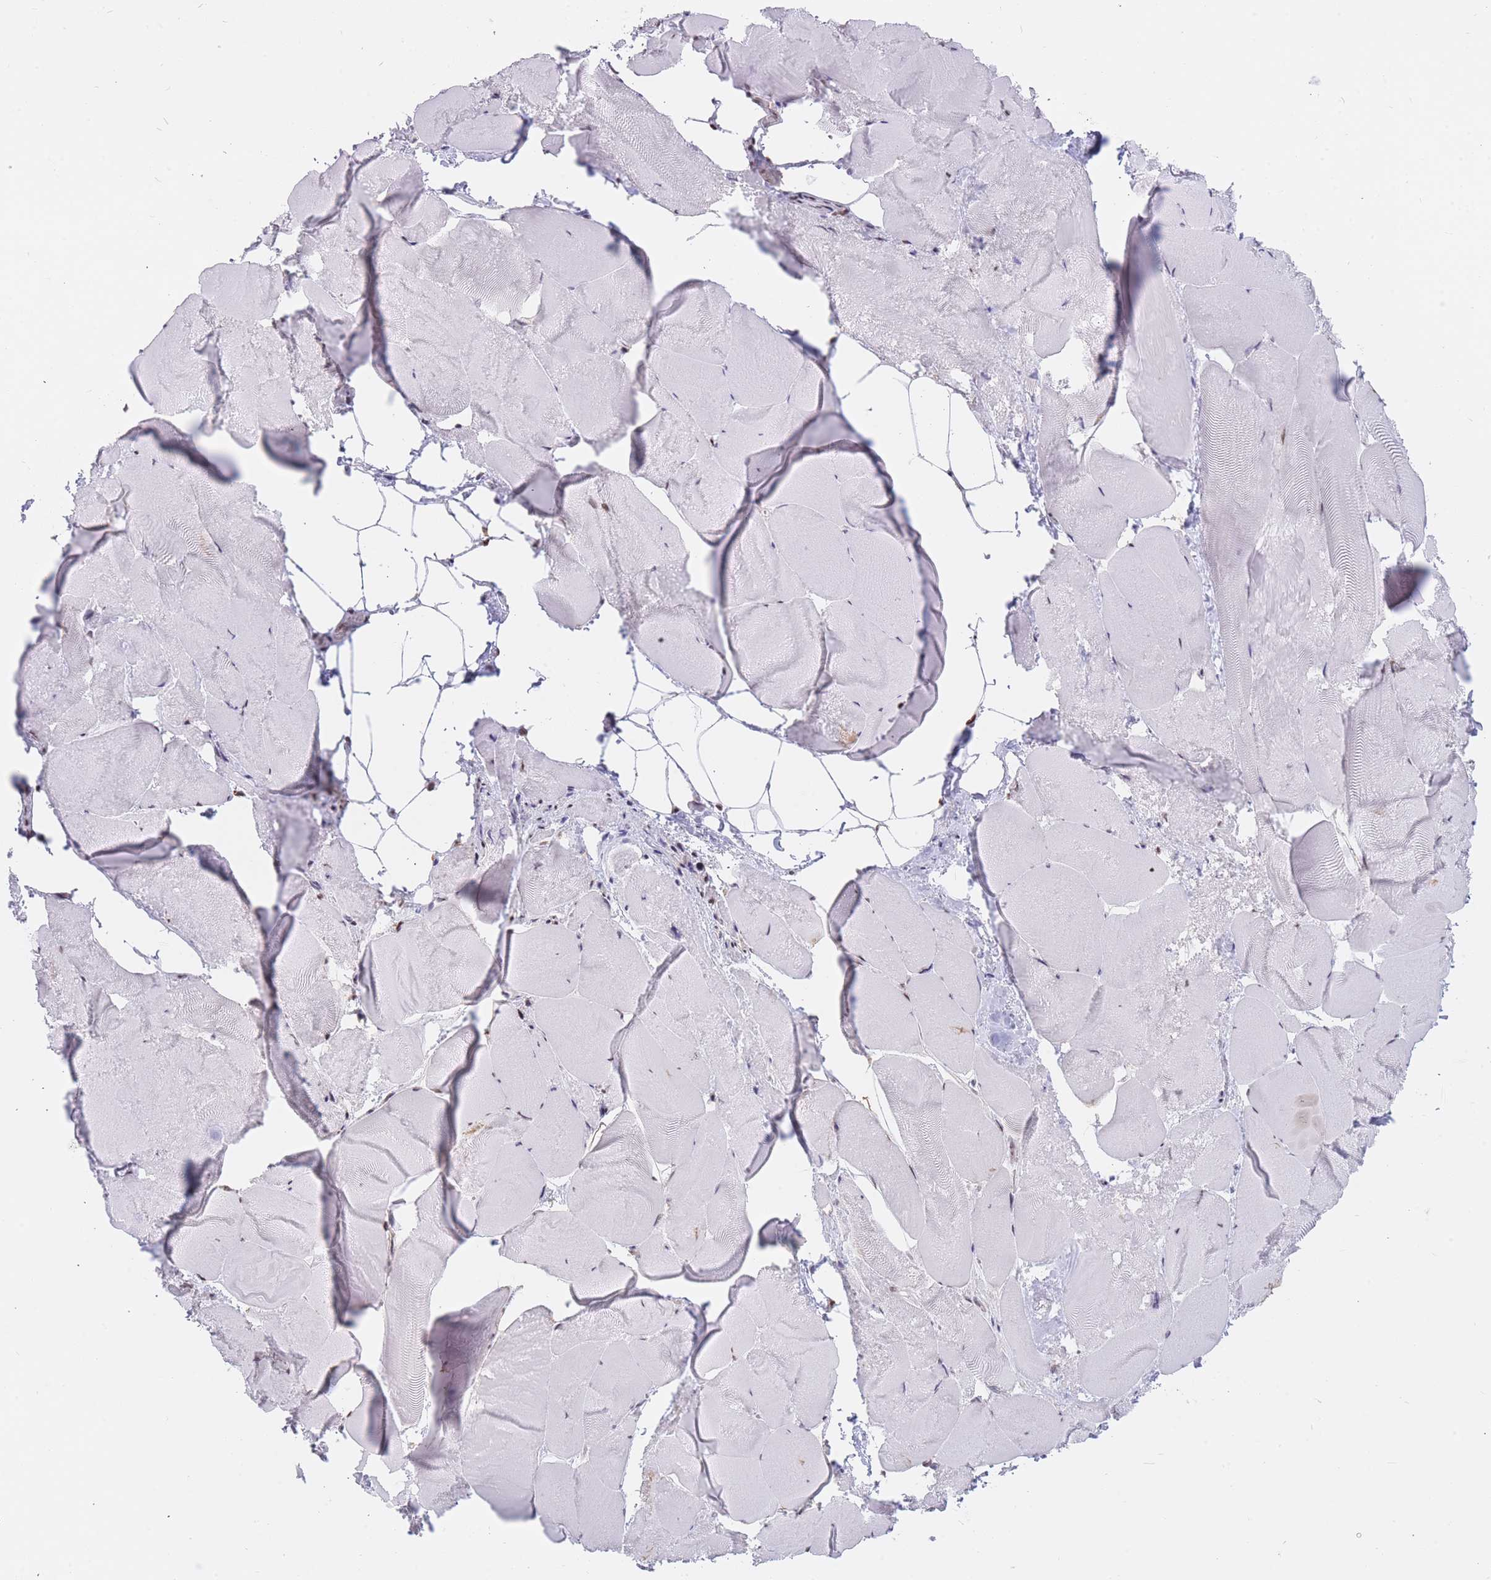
{"staining": {"intensity": "weak", "quantity": "<25%", "location": "nuclear"}, "tissue": "skeletal muscle", "cell_type": "Myocytes", "image_type": "normal", "snomed": [{"axis": "morphology", "description": "Normal tissue, NOS"}, {"axis": "topography", "description": "Skeletal muscle"}], "caption": "DAB (3,3'-diaminobenzidine) immunohistochemical staining of unremarkable skeletal muscle shows no significant positivity in myocytes. The staining is performed using DAB brown chromogen with nuclei counter-stained in using hematoxylin.", "gene": "HNRNPUL1", "patient": {"sex": "female", "age": 64}}